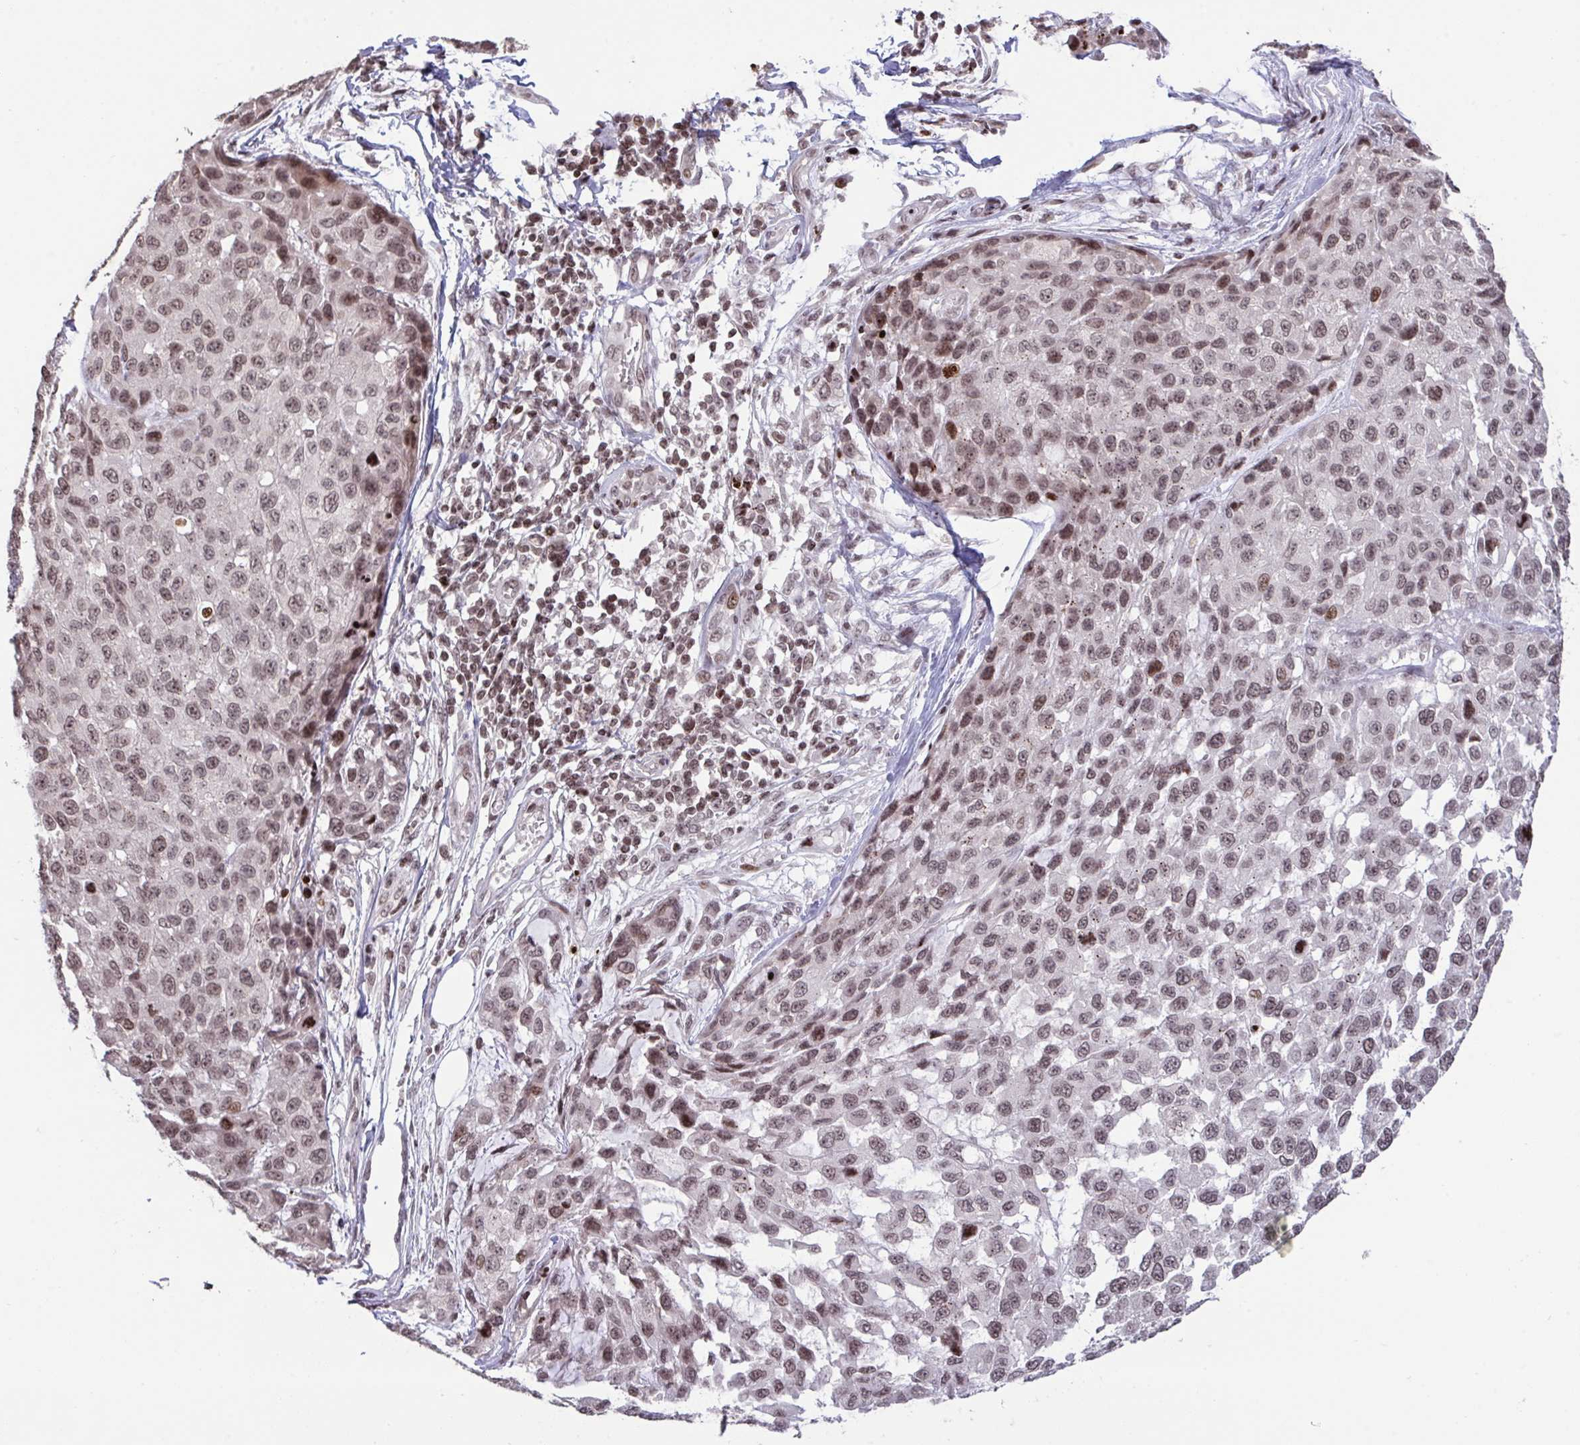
{"staining": {"intensity": "weak", "quantity": ">75%", "location": "nuclear"}, "tissue": "melanoma", "cell_type": "Tumor cells", "image_type": "cancer", "snomed": [{"axis": "morphology", "description": "Malignant melanoma, NOS"}, {"axis": "topography", "description": "Skin"}], "caption": "This micrograph exhibits malignant melanoma stained with IHC to label a protein in brown. The nuclear of tumor cells show weak positivity for the protein. Nuclei are counter-stained blue.", "gene": "NIP7", "patient": {"sex": "male", "age": 62}}